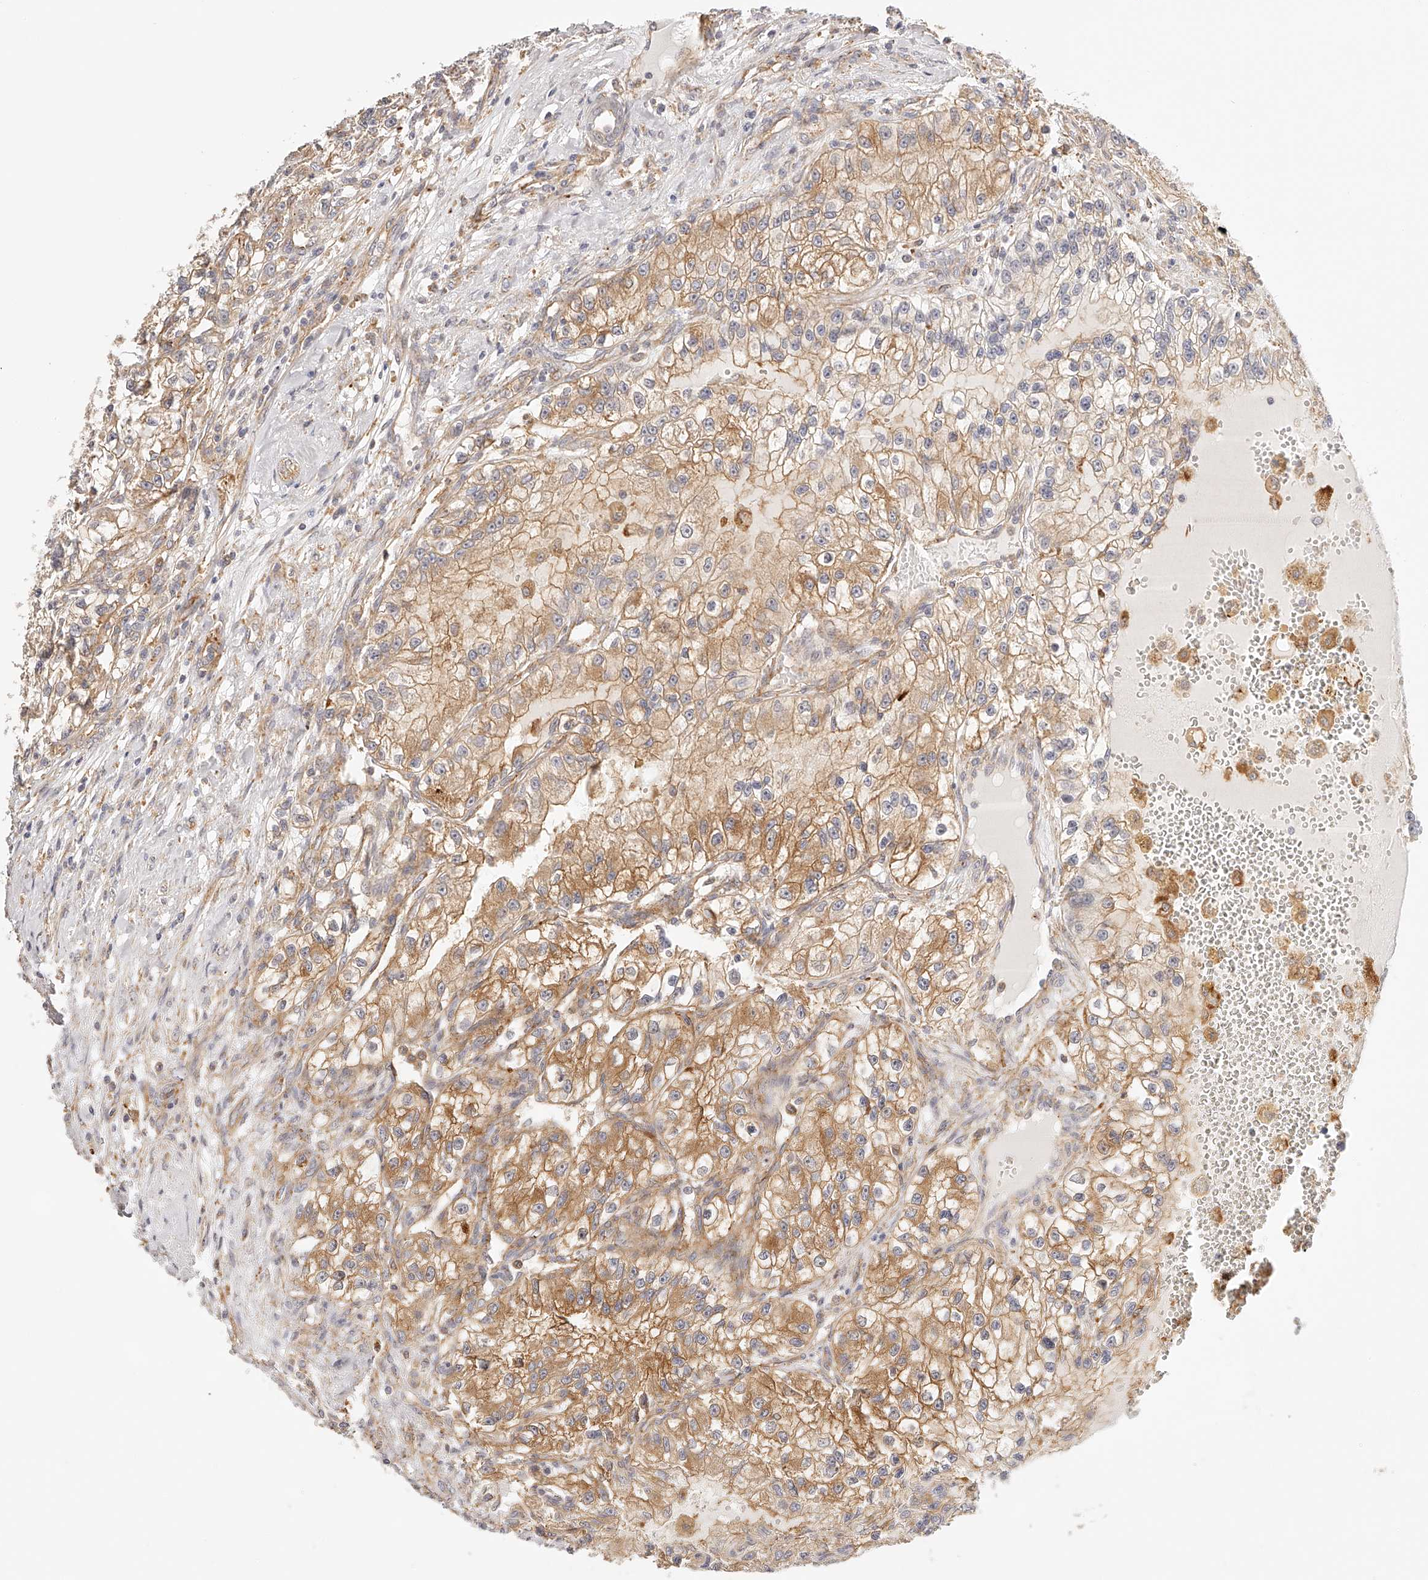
{"staining": {"intensity": "moderate", "quantity": ">75%", "location": "cytoplasmic/membranous"}, "tissue": "renal cancer", "cell_type": "Tumor cells", "image_type": "cancer", "snomed": [{"axis": "morphology", "description": "Adenocarcinoma, NOS"}, {"axis": "topography", "description": "Kidney"}], "caption": "An IHC photomicrograph of neoplastic tissue is shown. Protein staining in brown highlights moderate cytoplasmic/membranous positivity in renal cancer within tumor cells.", "gene": "SYNC", "patient": {"sex": "female", "age": 57}}